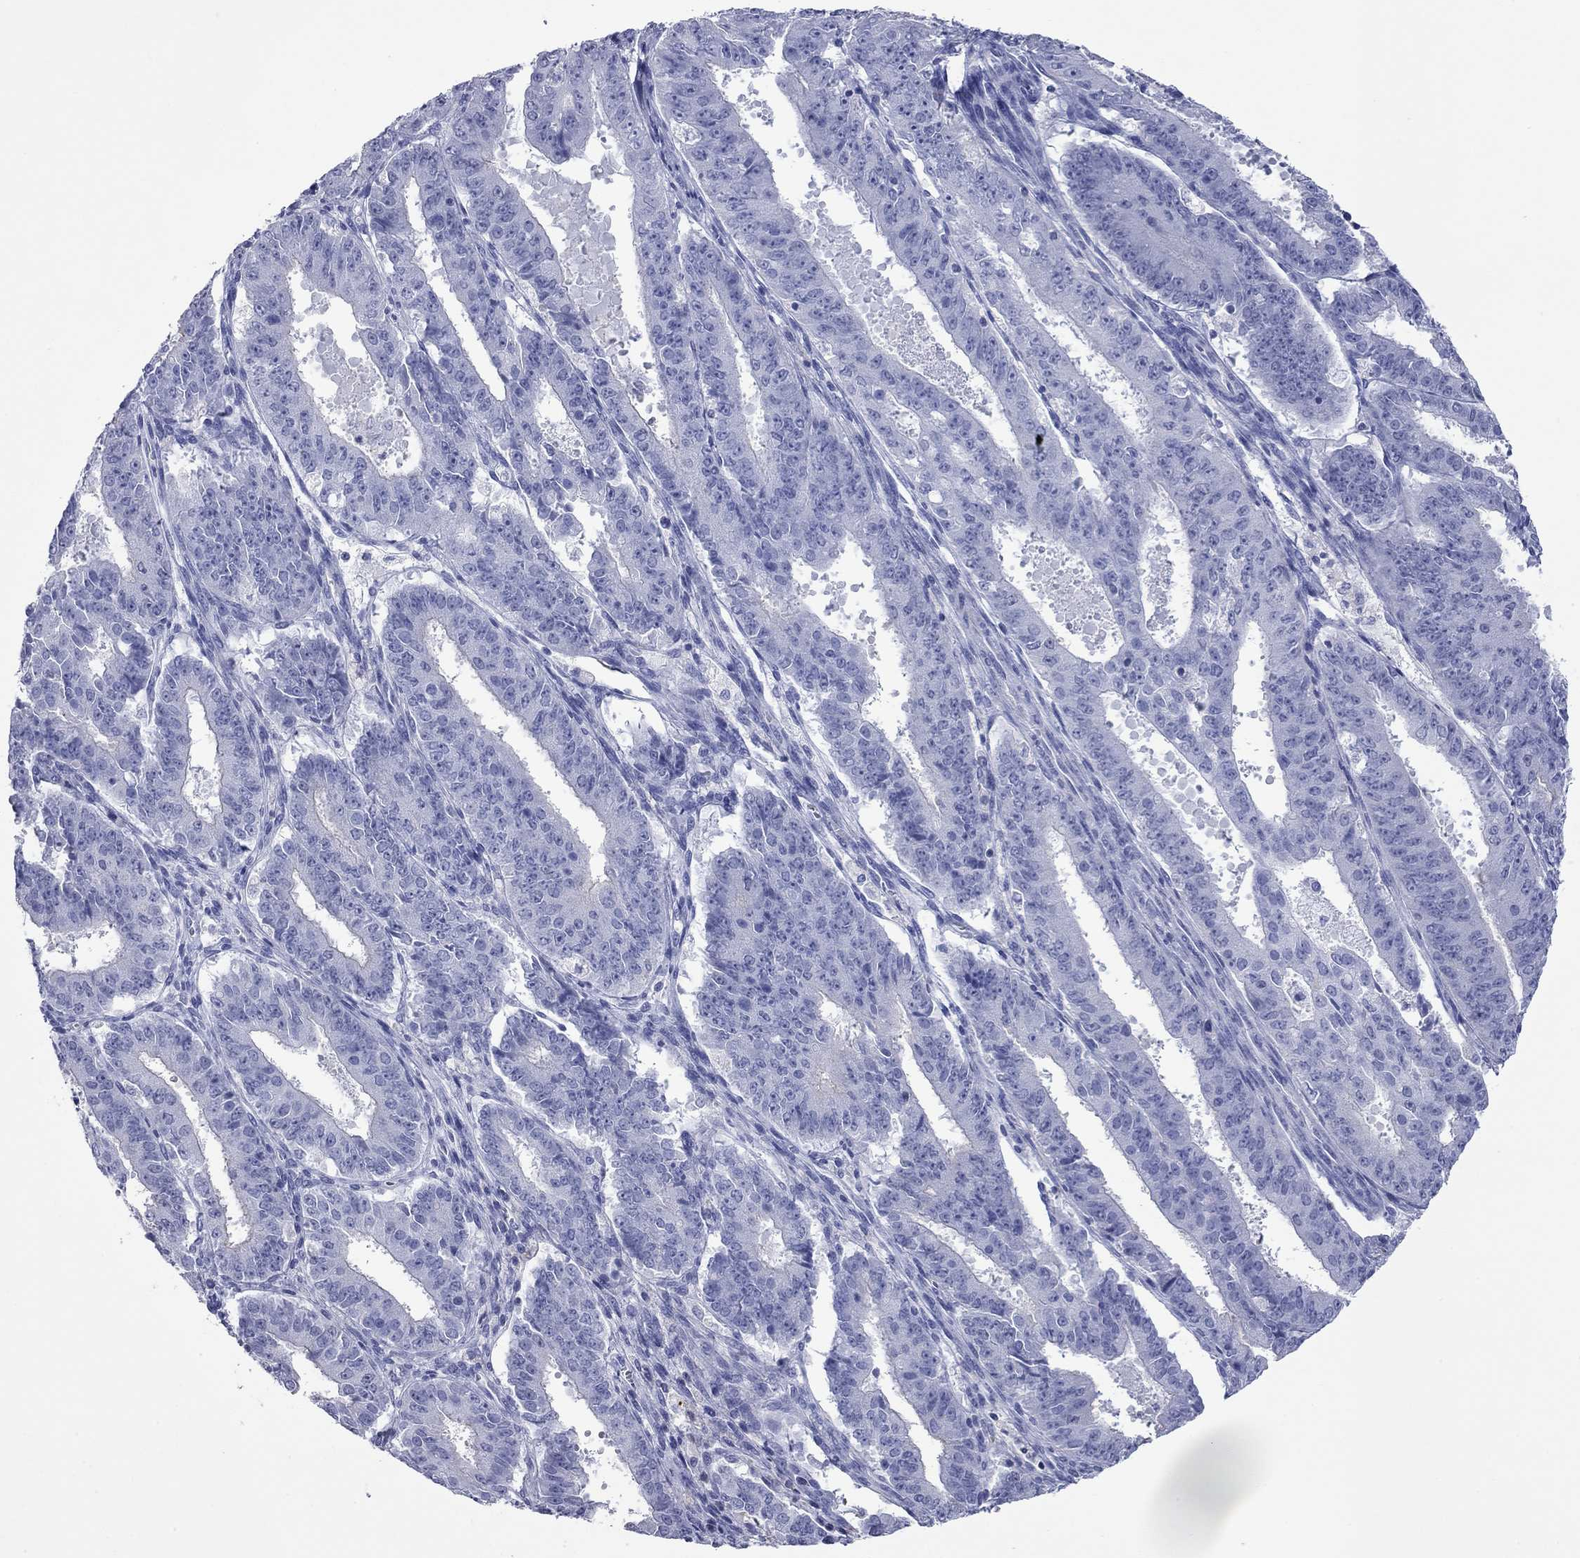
{"staining": {"intensity": "negative", "quantity": "none", "location": "none"}, "tissue": "ovarian cancer", "cell_type": "Tumor cells", "image_type": "cancer", "snomed": [{"axis": "morphology", "description": "Carcinoma, endometroid"}, {"axis": "topography", "description": "Ovary"}], "caption": "High magnification brightfield microscopy of ovarian cancer (endometroid carcinoma) stained with DAB (brown) and counterstained with hematoxylin (blue): tumor cells show no significant expression.", "gene": "ACTL7B", "patient": {"sex": "female", "age": 42}}